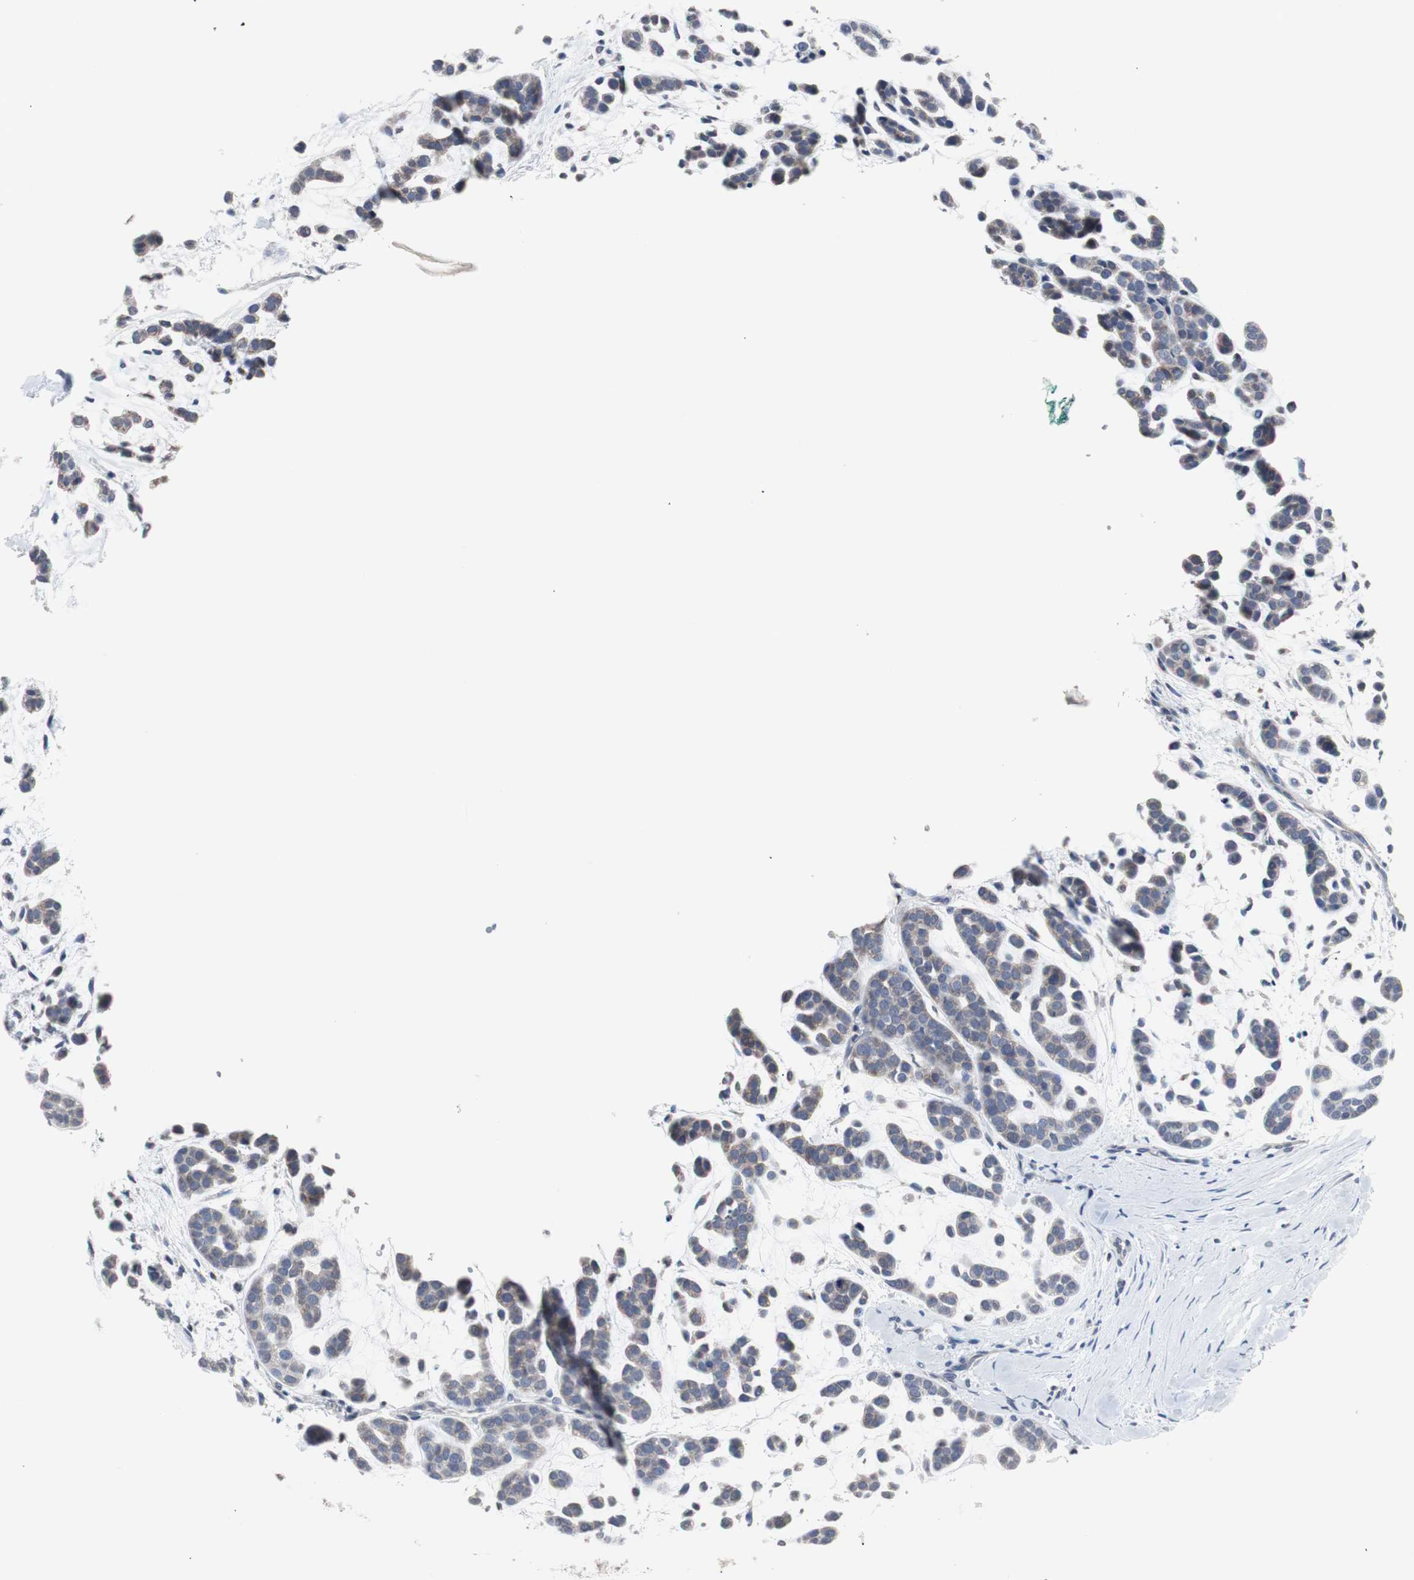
{"staining": {"intensity": "negative", "quantity": "none", "location": "none"}, "tissue": "head and neck cancer", "cell_type": "Tumor cells", "image_type": "cancer", "snomed": [{"axis": "morphology", "description": "Adenocarcinoma, NOS"}, {"axis": "morphology", "description": "Adenoma, NOS"}, {"axis": "topography", "description": "Head-Neck"}], "caption": "Tumor cells are negative for brown protein staining in head and neck adenoma.", "gene": "RBM47", "patient": {"sex": "female", "age": 55}}